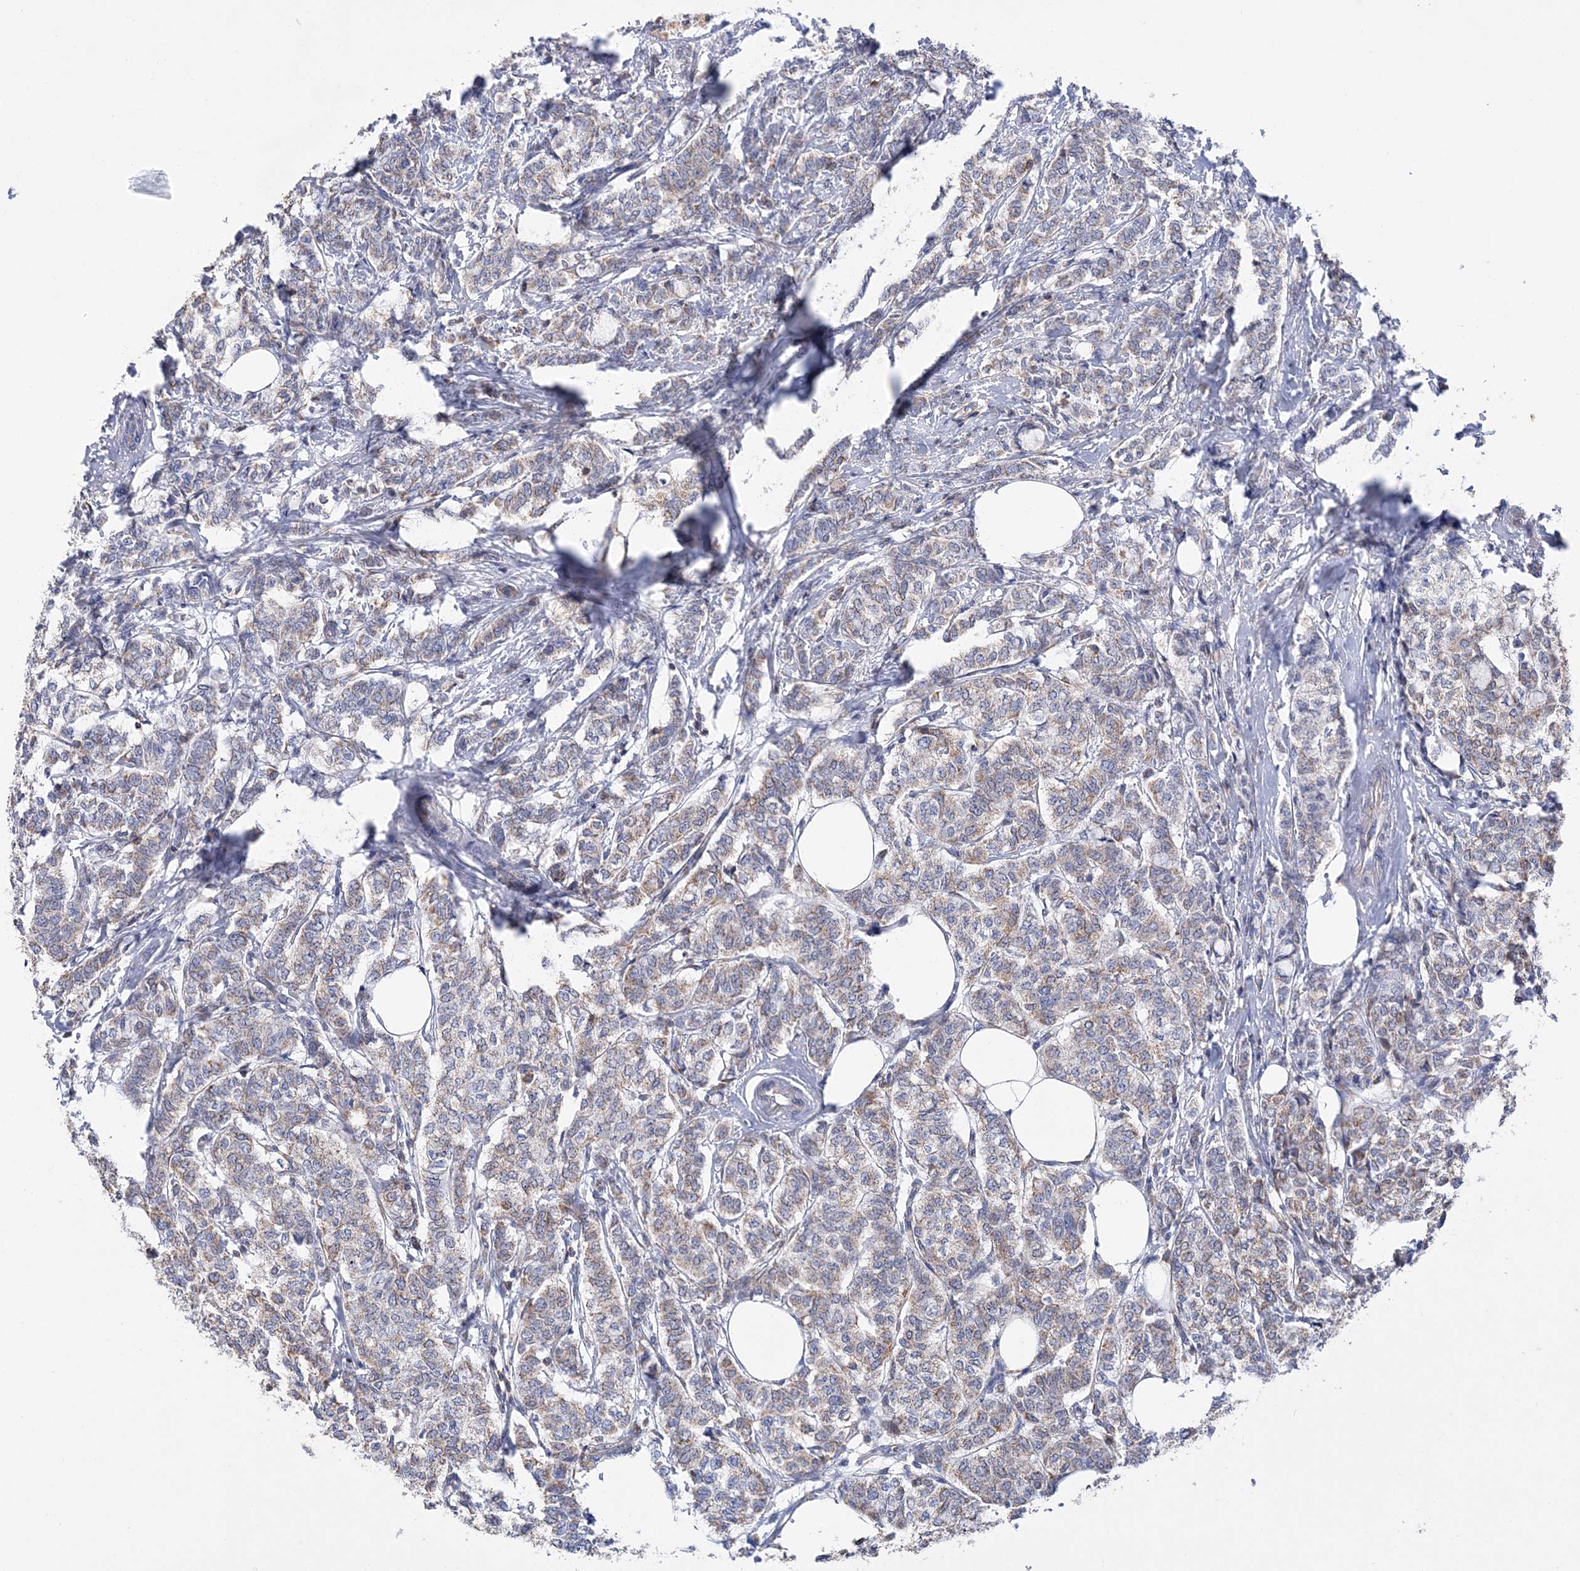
{"staining": {"intensity": "weak", "quantity": "25%-75%", "location": "cytoplasmic/membranous"}, "tissue": "breast cancer", "cell_type": "Tumor cells", "image_type": "cancer", "snomed": [{"axis": "morphology", "description": "Lobular carcinoma"}, {"axis": "topography", "description": "Breast"}], "caption": "Breast cancer (lobular carcinoma) stained with DAB immunohistochemistry (IHC) displays low levels of weak cytoplasmic/membranous staining in approximately 25%-75% of tumor cells.", "gene": "TTC32", "patient": {"sex": "female", "age": 60}}